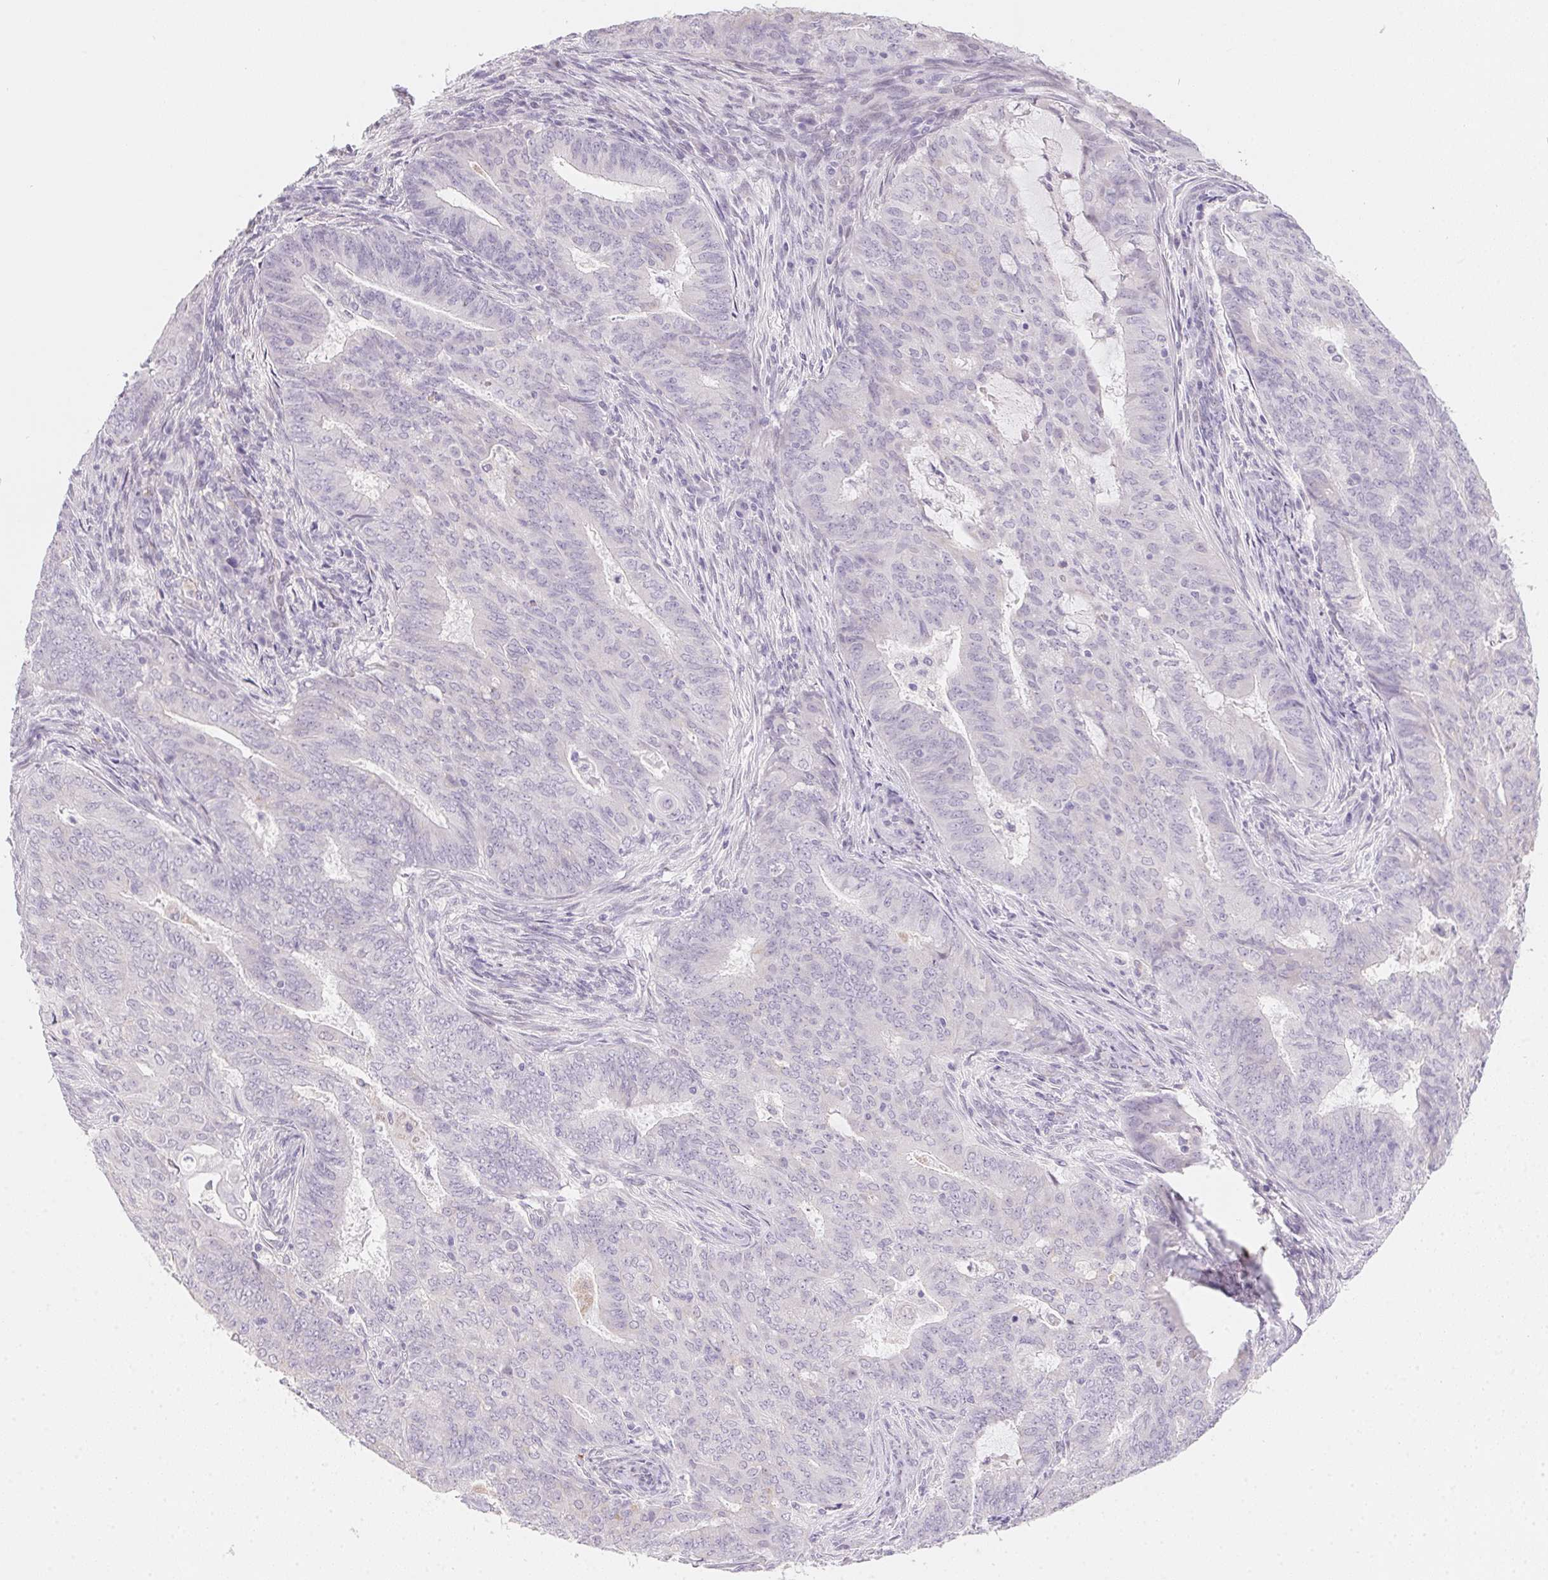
{"staining": {"intensity": "negative", "quantity": "none", "location": "none"}, "tissue": "endometrial cancer", "cell_type": "Tumor cells", "image_type": "cancer", "snomed": [{"axis": "morphology", "description": "Adenocarcinoma, NOS"}, {"axis": "topography", "description": "Endometrium"}], "caption": "Histopathology image shows no protein staining in tumor cells of adenocarcinoma (endometrial) tissue.", "gene": "MORC1", "patient": {"sex": "female", "age": 62}}